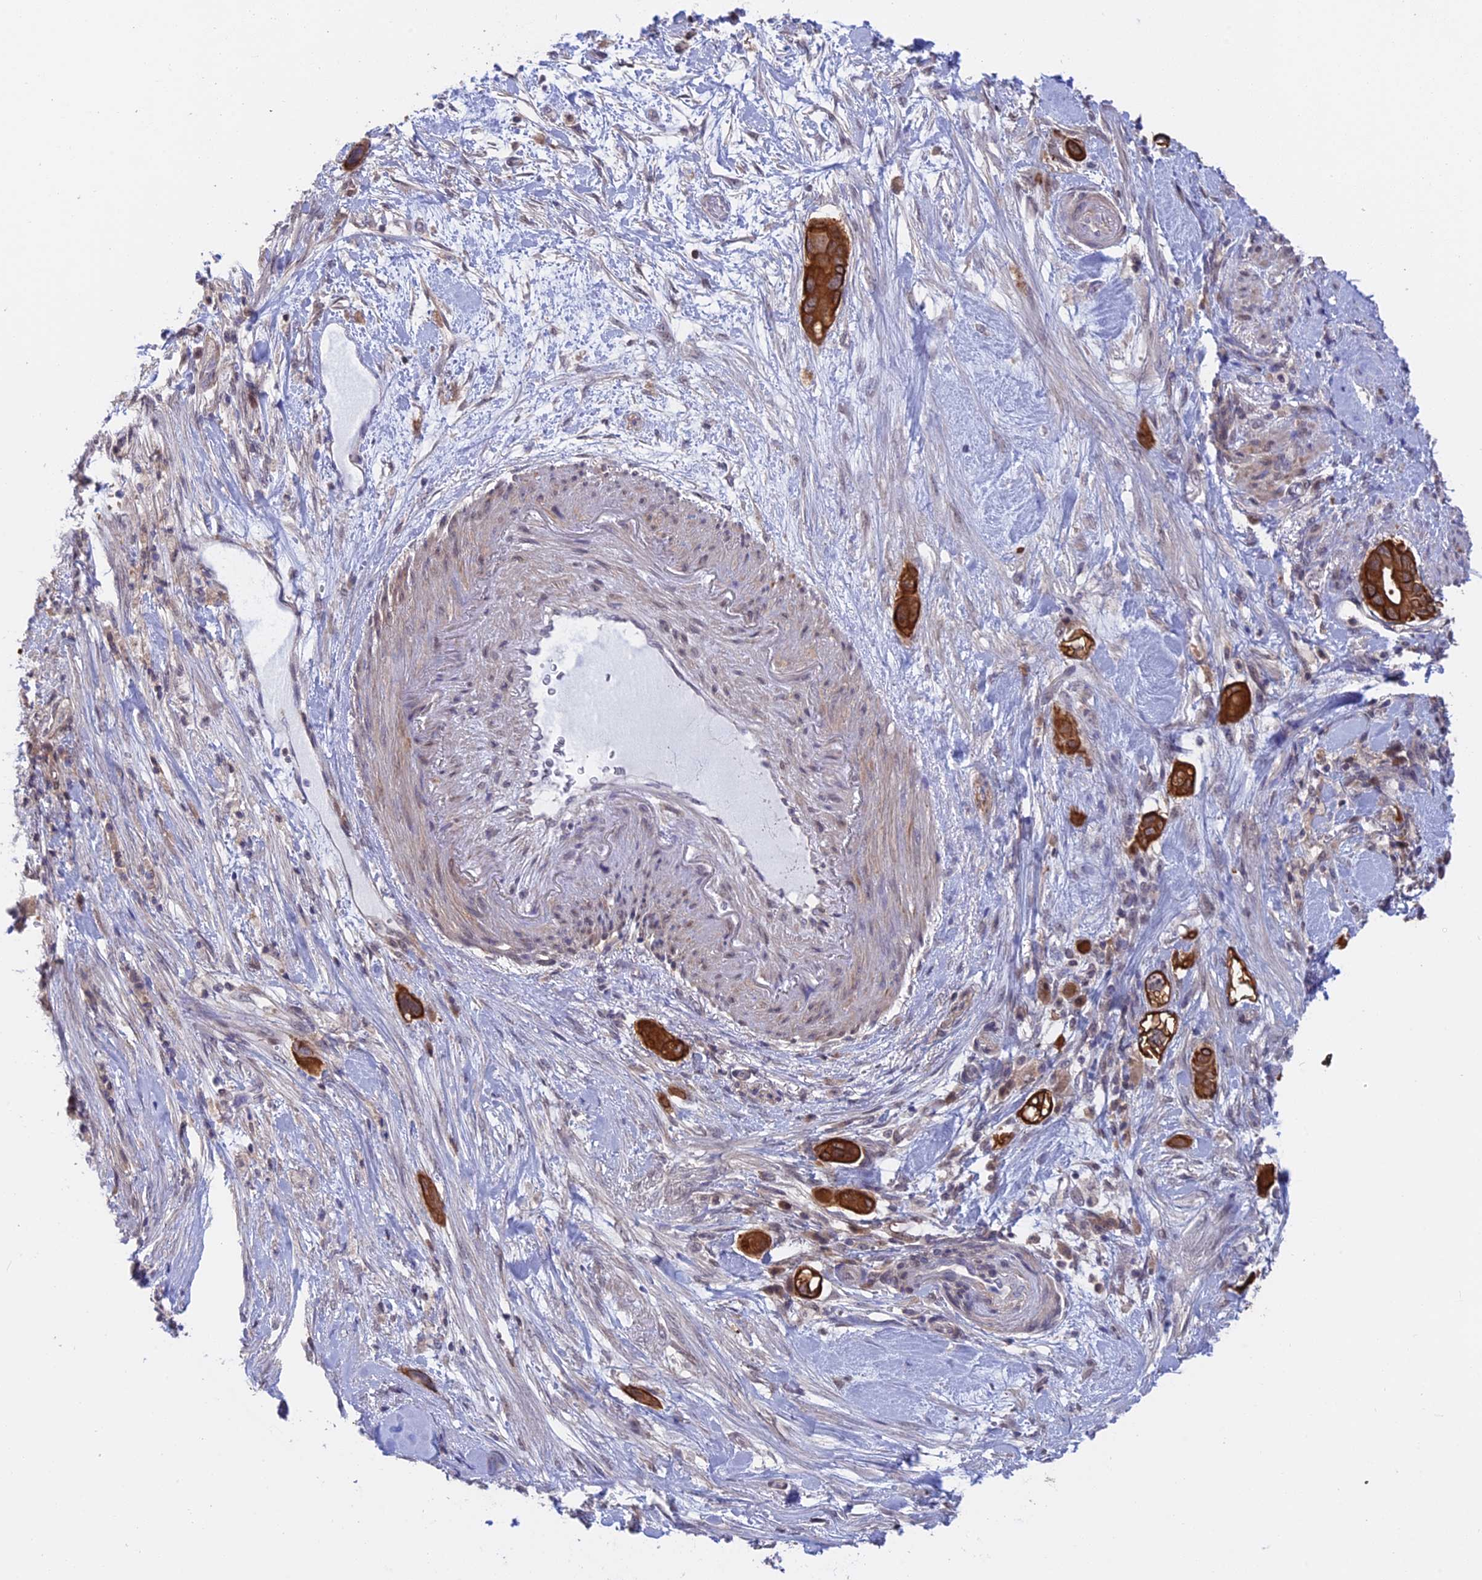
{"staining": {"intensity": "strong", "quantity": ">75%", "location": "cytoplasmic/membranous"}, "tissue": "pancreatic cancer", "cell_type": "Tumor cells", "image_type": "cancer", "snomed": [{"axis": "morphology", "description": "Adenocarcinoma, NOS"}, {"axis": "topography", "description": "Pancreas"}], "caption": "There is high levels of strong cytoplasmic/membranous staining in tumor cells of pancreatic cancer, as demonstrated by immunohistochemical staining (brown color).", "gene": "STUB1", "patient": {"sex": "male", "age": 68}}